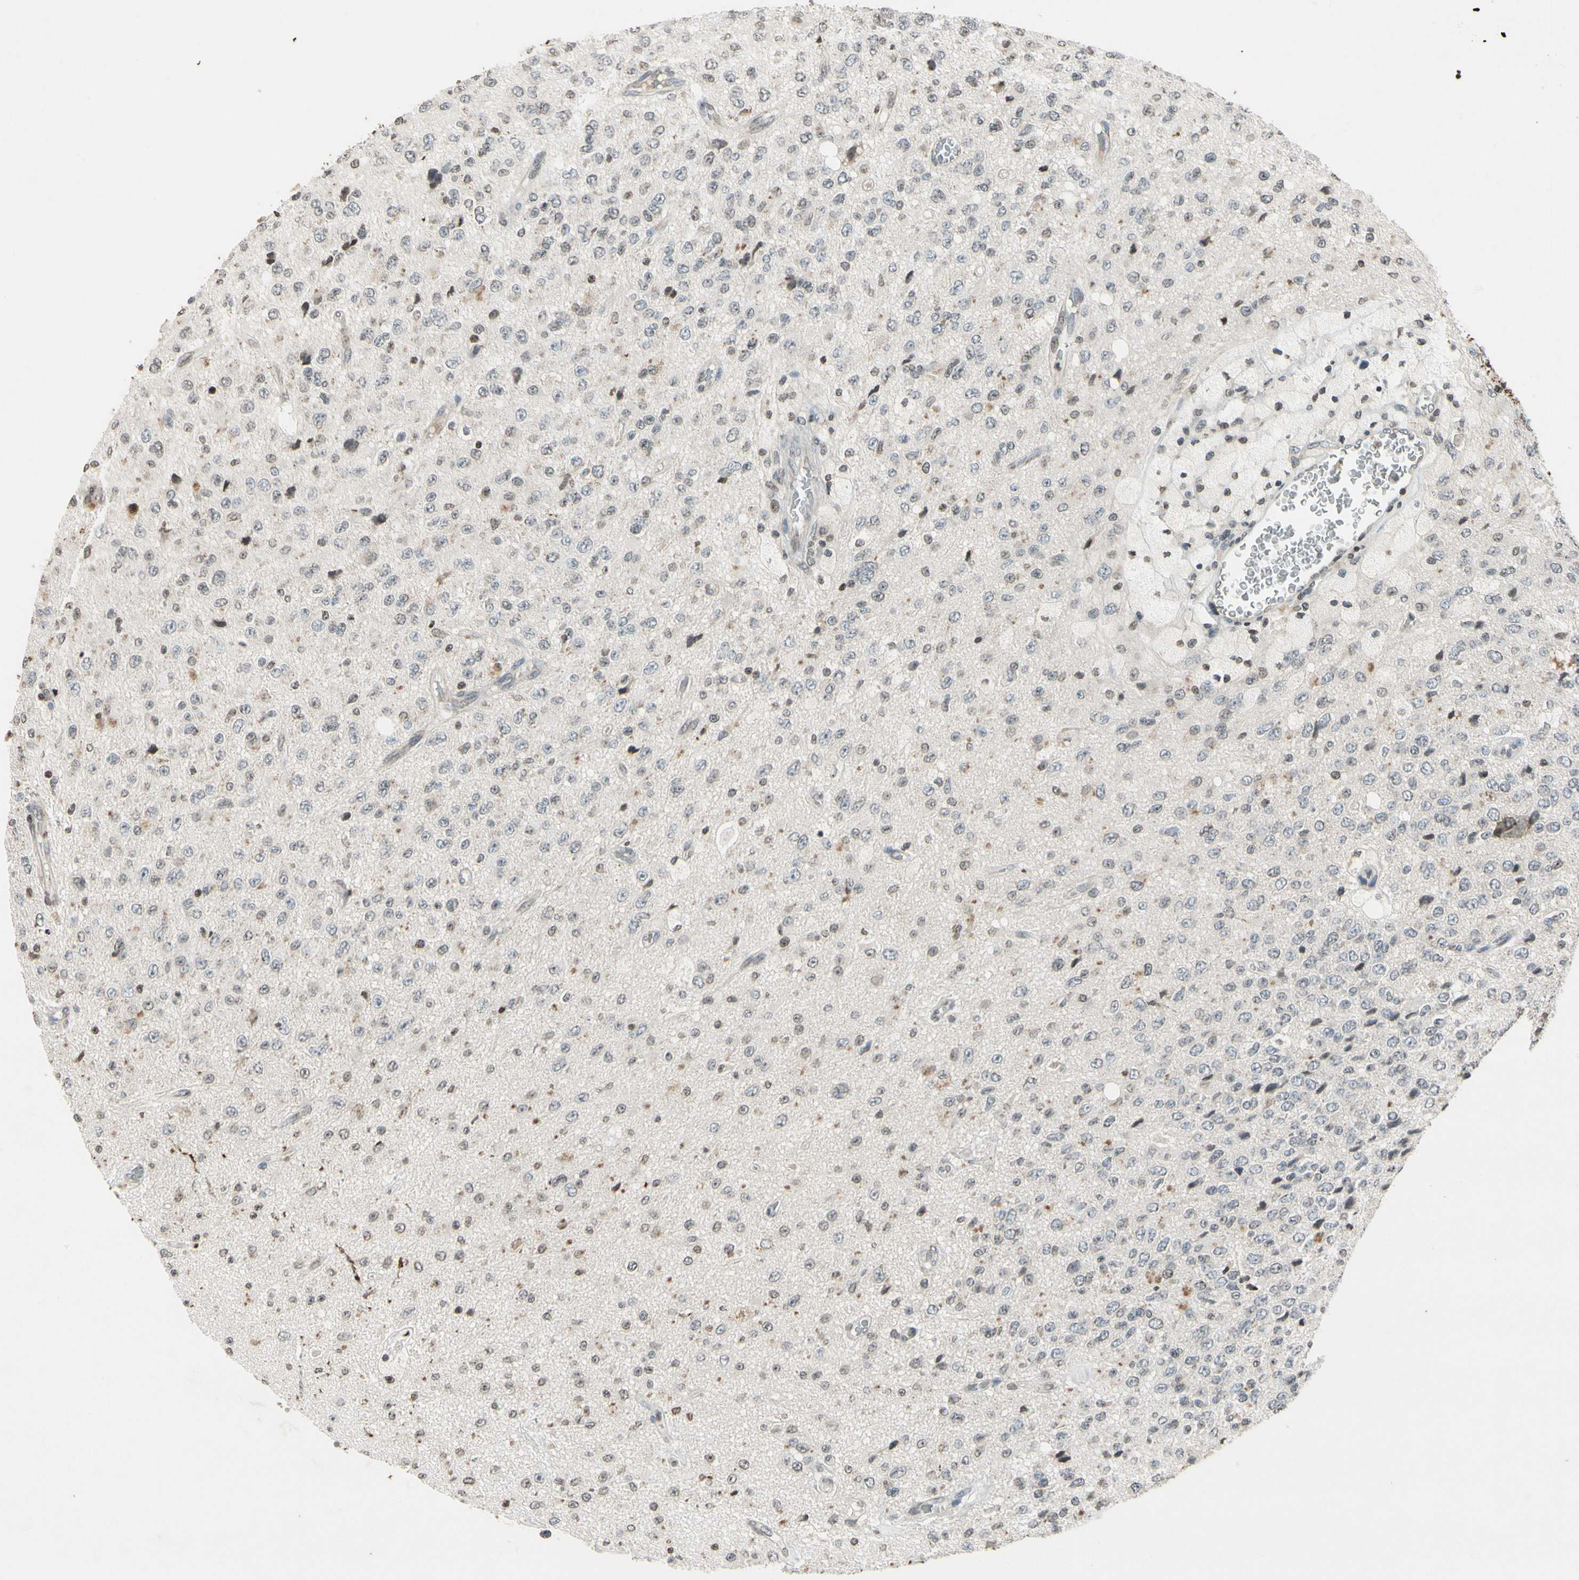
{"staining": {"intensity": "weak", "quantity": ">75%", "location": "cytoplasmic/membranous"}, "tissue": "glioma", "cell_type": "Tumor cells", "image_type": "cancer", "snomed": [{"axis": "morphology", "description": "Glioma, malignant, High grade"}, {"axis": "topography", "description": "pancreas cauda"}], "caption": "The histopathology image demonstrates a brown stain indicating the presence of a protein in the cytoplasmic/membranous of tumor cells in glioma. (DAB IHC, brown staining for protein, blue staining for nuclei).", "gene": "CLDN11", "patient": {"sex": "male", "age": 60}}